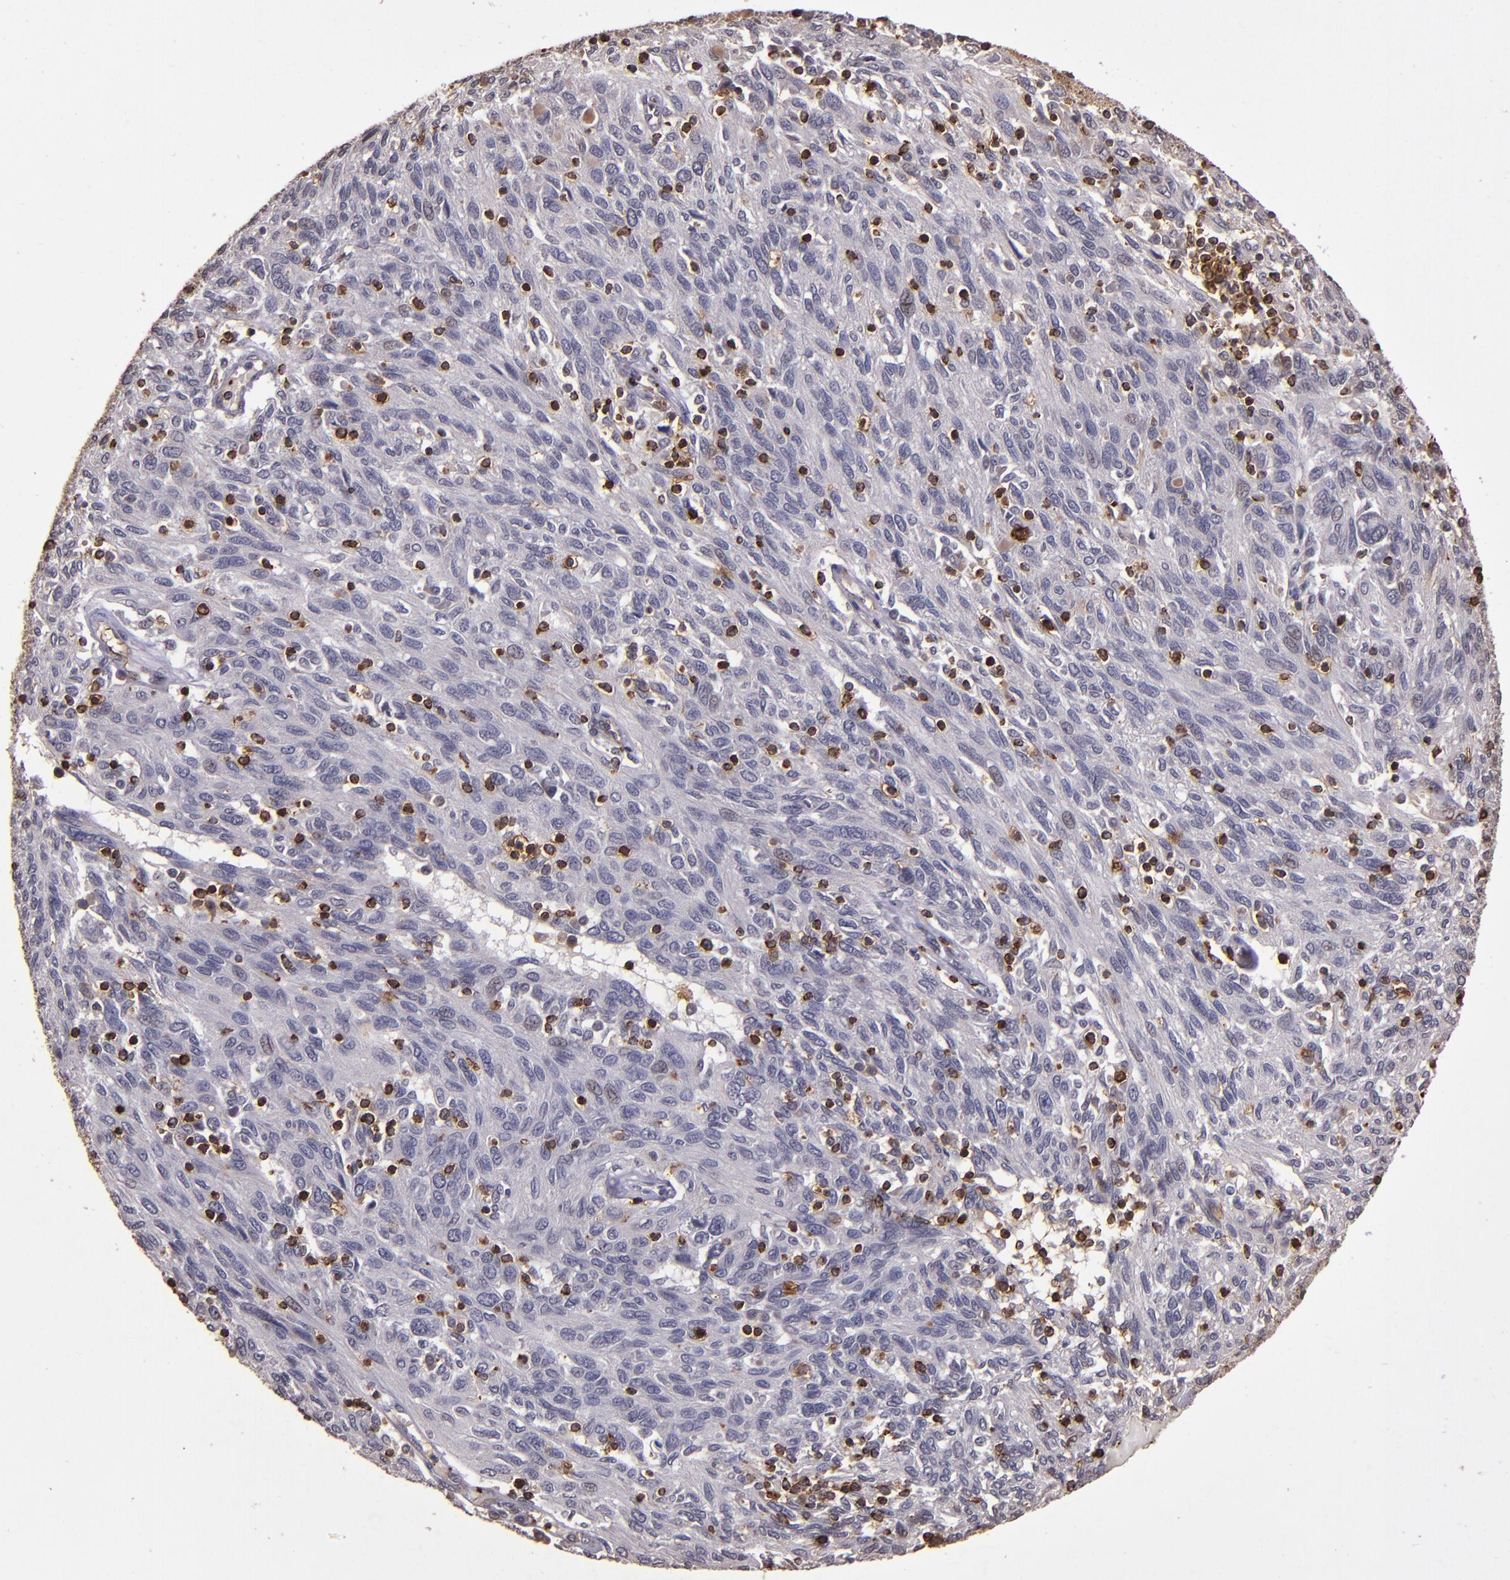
{"staining": {"intensity": "negative", "quantity": "none", "location": "none"}, "tissue": "ovarian cancer", "cell_type": "Tumor cells", "image_type": "cancer", "snomed": [{"axis": "morphology", "description": "Carcinoma, endometroid"}, {"axis": "topography", "description": "Ovary"}], "caption": "Photomicrograph shows no protein positivity in tumor cells of ovarian cancer (endometroid carcinoma) tissue.", "gene": "SLC2A3", "patient": {"sex": "female", "age": 50}}